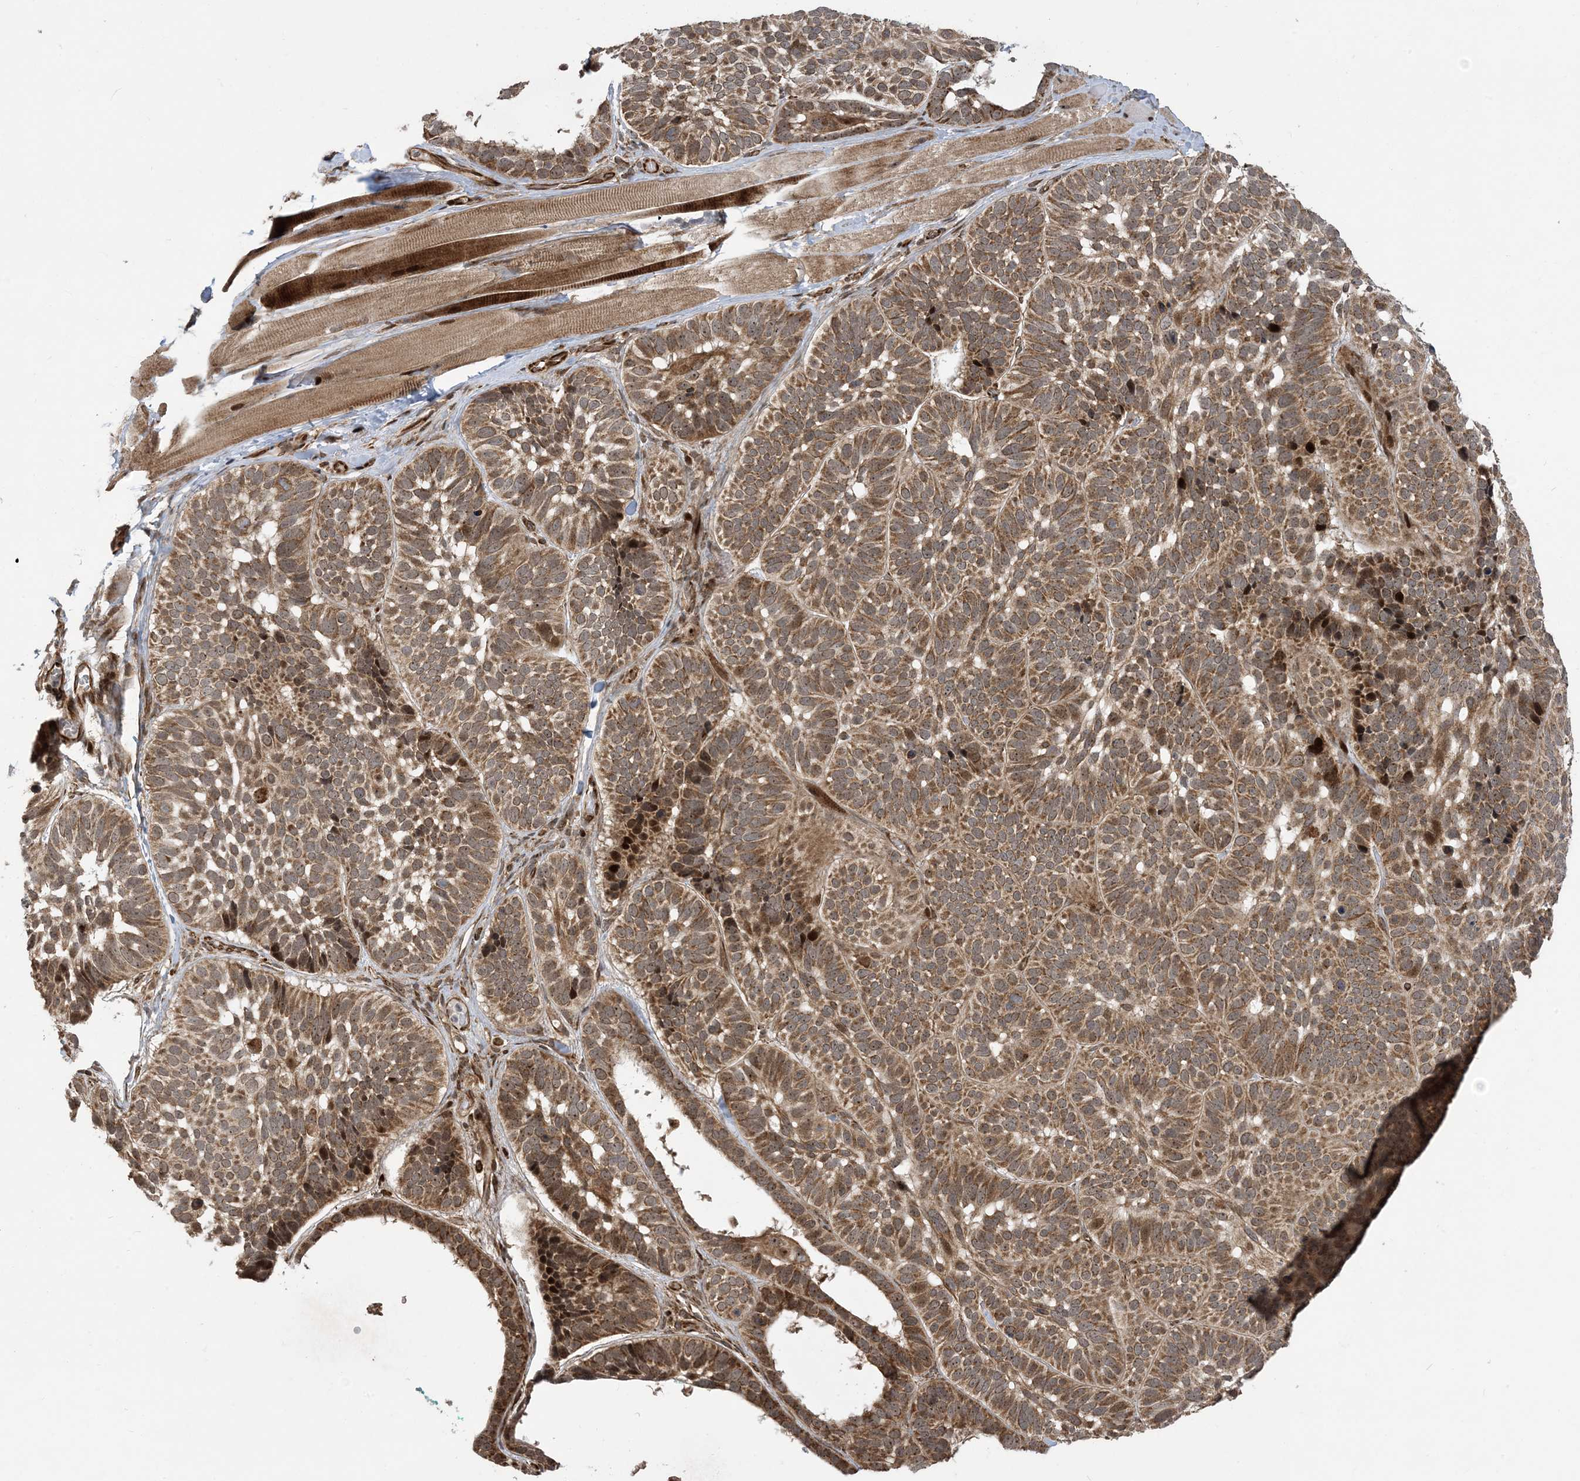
{"staining": {"intensity": "moderate", "quantity": ">75%", "location": "cytoplasmic/membranous"}, "tissue": "skin cancer", "cell_type": "Tumor cells", "image_type": "cancer", "snomed": [{"axis": "morphology", "description": "Basal cell carcinoma"}, {"axis": "topography", "description": "Skin"}], "caption": "Tumor cells exhibit medium levels of moderate cytoplasmic/membranous positivity in about >75% of cells in basal cell carcinoma (skin). (DAB (3,3'-diaminobenzidine) = brown stain, brightfield microscopy at high magnification).", "gene": "FAM9B", "patient": {"sex": "male", "age": 62}}